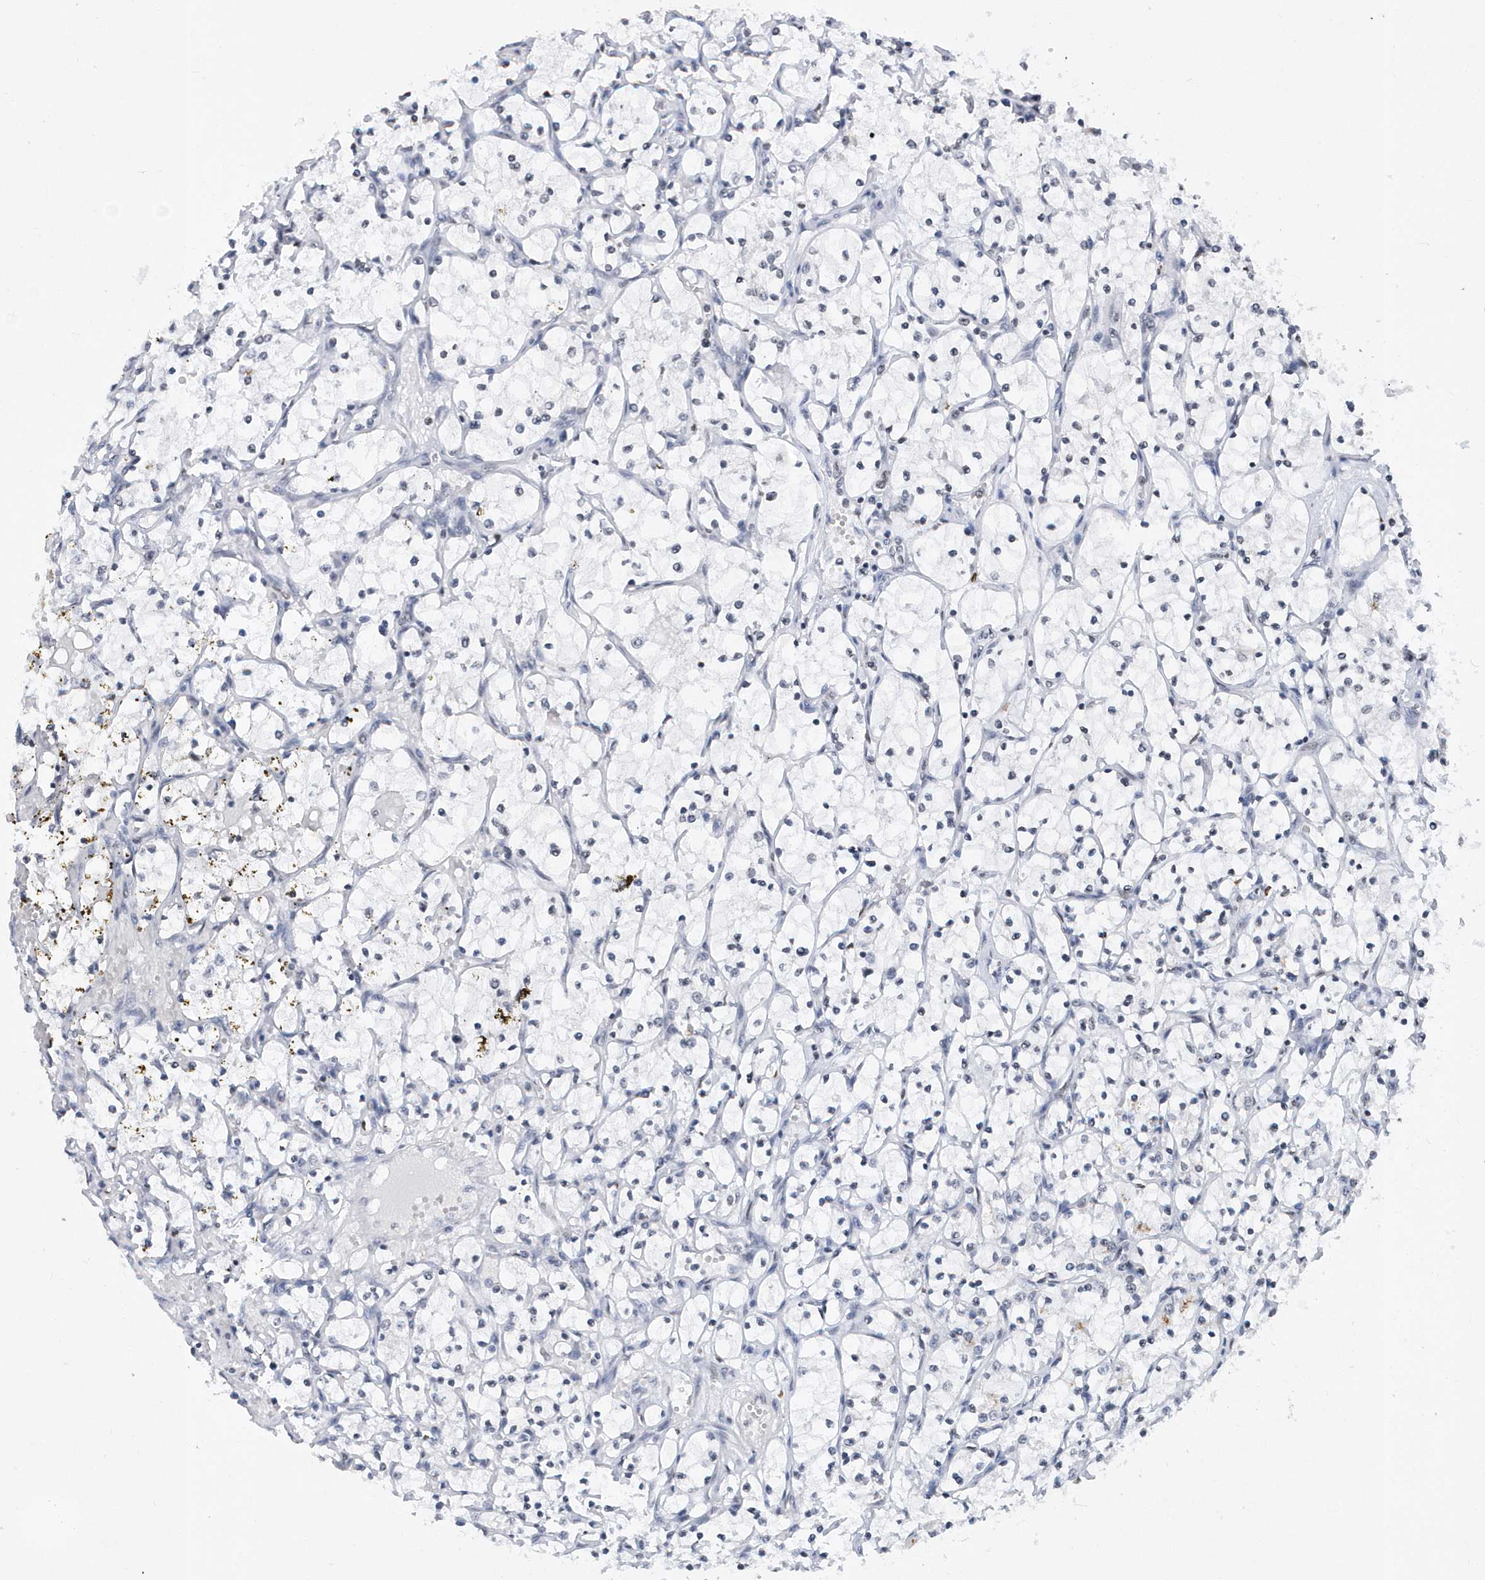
{"staining": {"intensity": "negative", "quantity": "none", "location": "none"}, "tissue": "renal cancer", "cell_type": "Tumor cells", "image_type": "cancer", "snomed": [{"axis": "morphology", "description": "Adenocarcinoma, NOS"}, {"axis": "topography", "description": "Kidney"}], "caption": "Adenocarcinoma (renal) stained for a protein using IHC reveals no staining tumor cells.", "gene": "VWA5B2", "patient": {"sex": "female", "age": 69}}